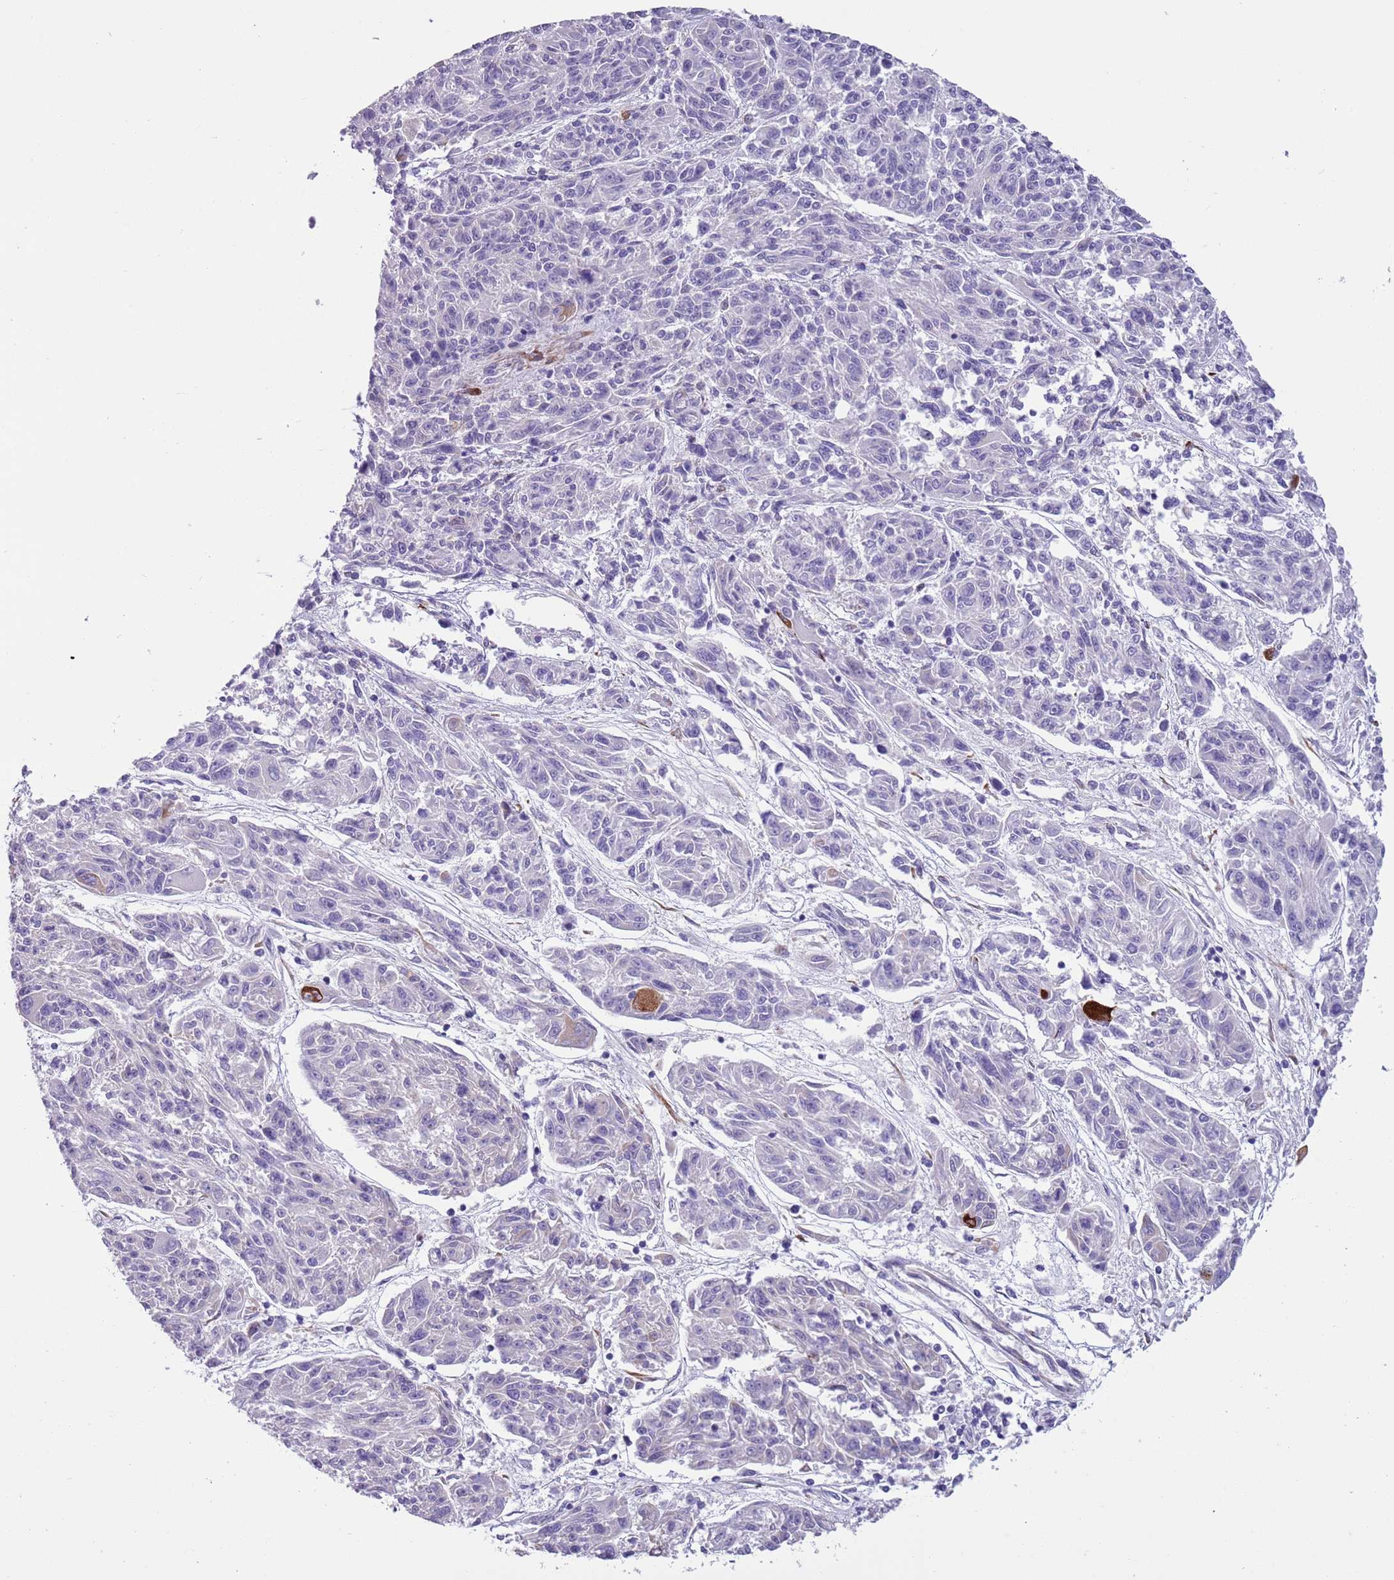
{"staining": {"intensity": "negative", "quantity": "none", "location": "none"}, "tissue": "melanoma", "cell_type": "Tumor cells", "image_type": "cancer", "snomed": [{"axis": "morphology", "description": "Malignant melanoma, NOS"}, {"axis": "topography", "description": "Skin"}], "caption": "Human malignant melanoma stained for a protein using immunohistochemistry exhibits no staining in tumor cells.", "gene": "MRPL32", "patient": {"sex": "male", "age": 53}}